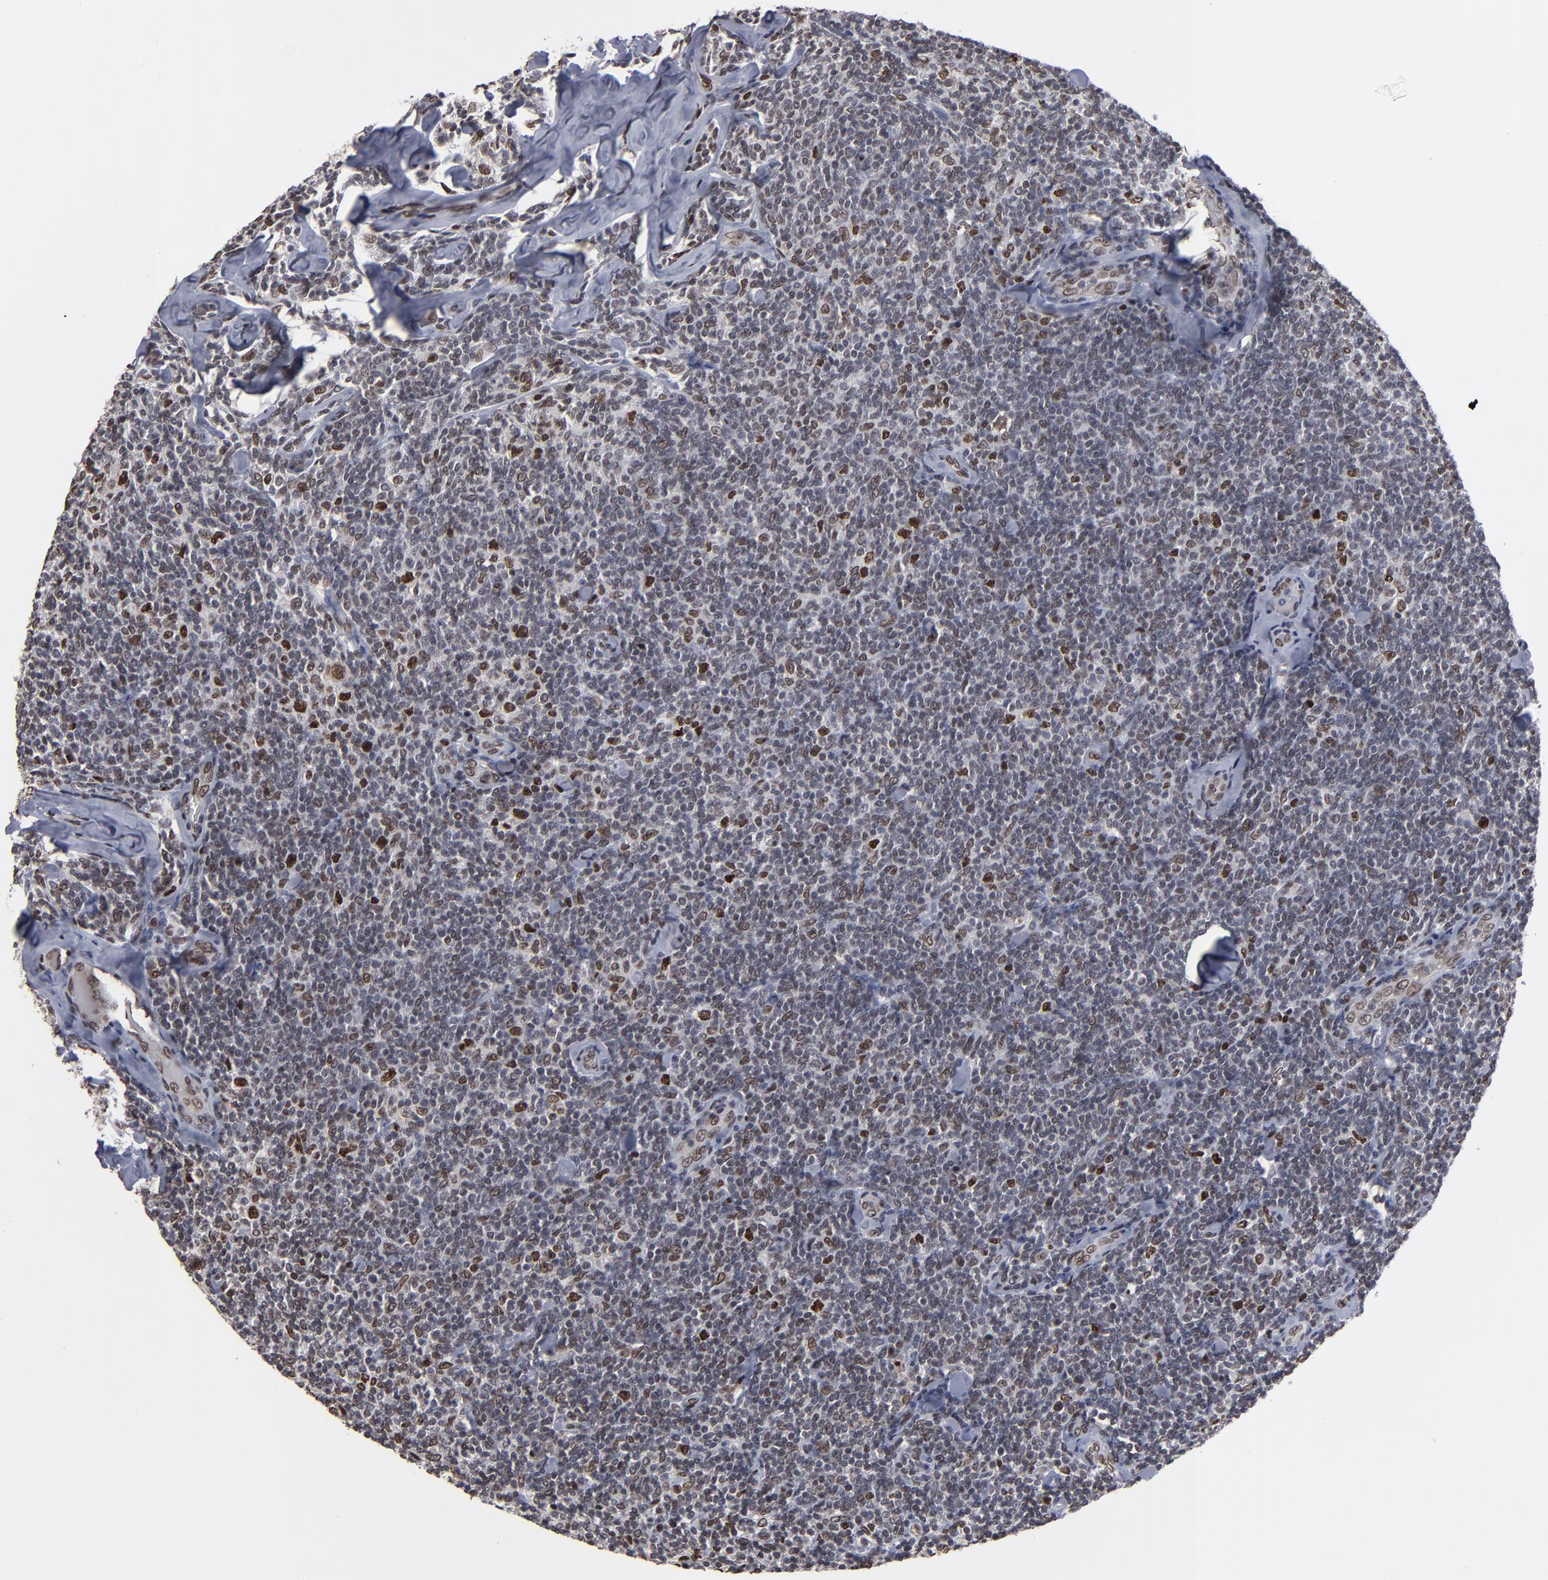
{"staining": {"intensity": "moderate", "quantity": "<25%", "location": "nuclear"}, "tissue": "lymphoma", "cell_type": "Tumor cells", "image_type": "cancer", "snomed": [{"axis": "morphology", "description": "Malignant lymphoma, non-Hodgkin's type, Low grade"}, {"axis": "topography", "description": "Lymph node"}], "caption": "Human lymphoma stained with a protein marker reveals moderate staining in tumor cells.", "gene": "BAZ1A", "patient": {"sex": "female", "age": 56}}